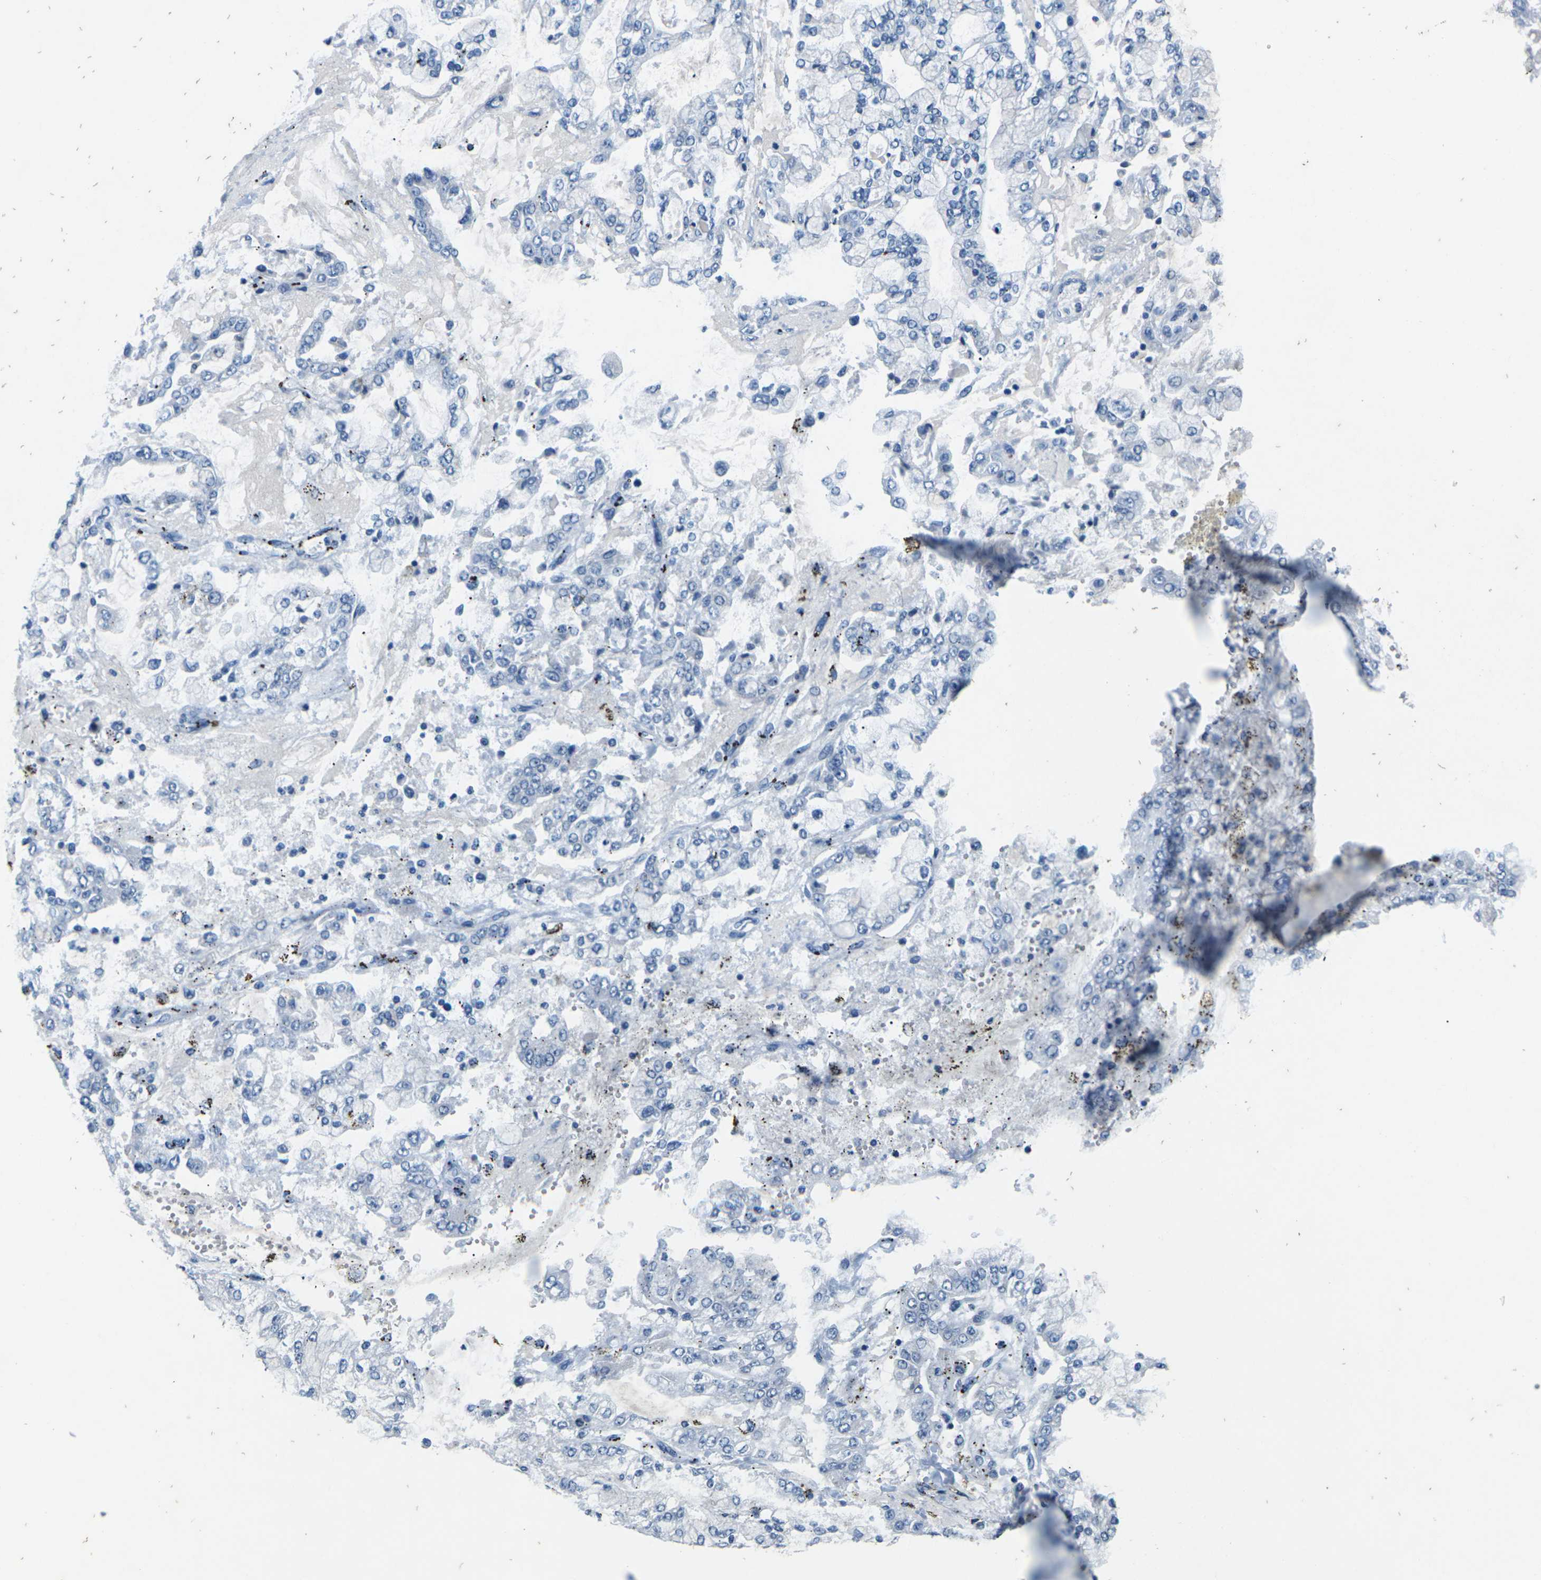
{"staining": {"intensity": "negative", "quantity": "none", "location": "none"}, "tissue": "stomach cancer", "cell_type": "Tumor cells", "image_type": "cancer", "snomed": [{"axis": "morphology", "description": "Adenocarcinoma, NOS"}, {"axis": "topography", "description": "Stomach"}], "caption": "Histopathology image shows no significant protein expression in tumor cells of adenocarcinoma (stomach).", "gene": "UMOD", "patient": {"sex": "male", "age": 76}}